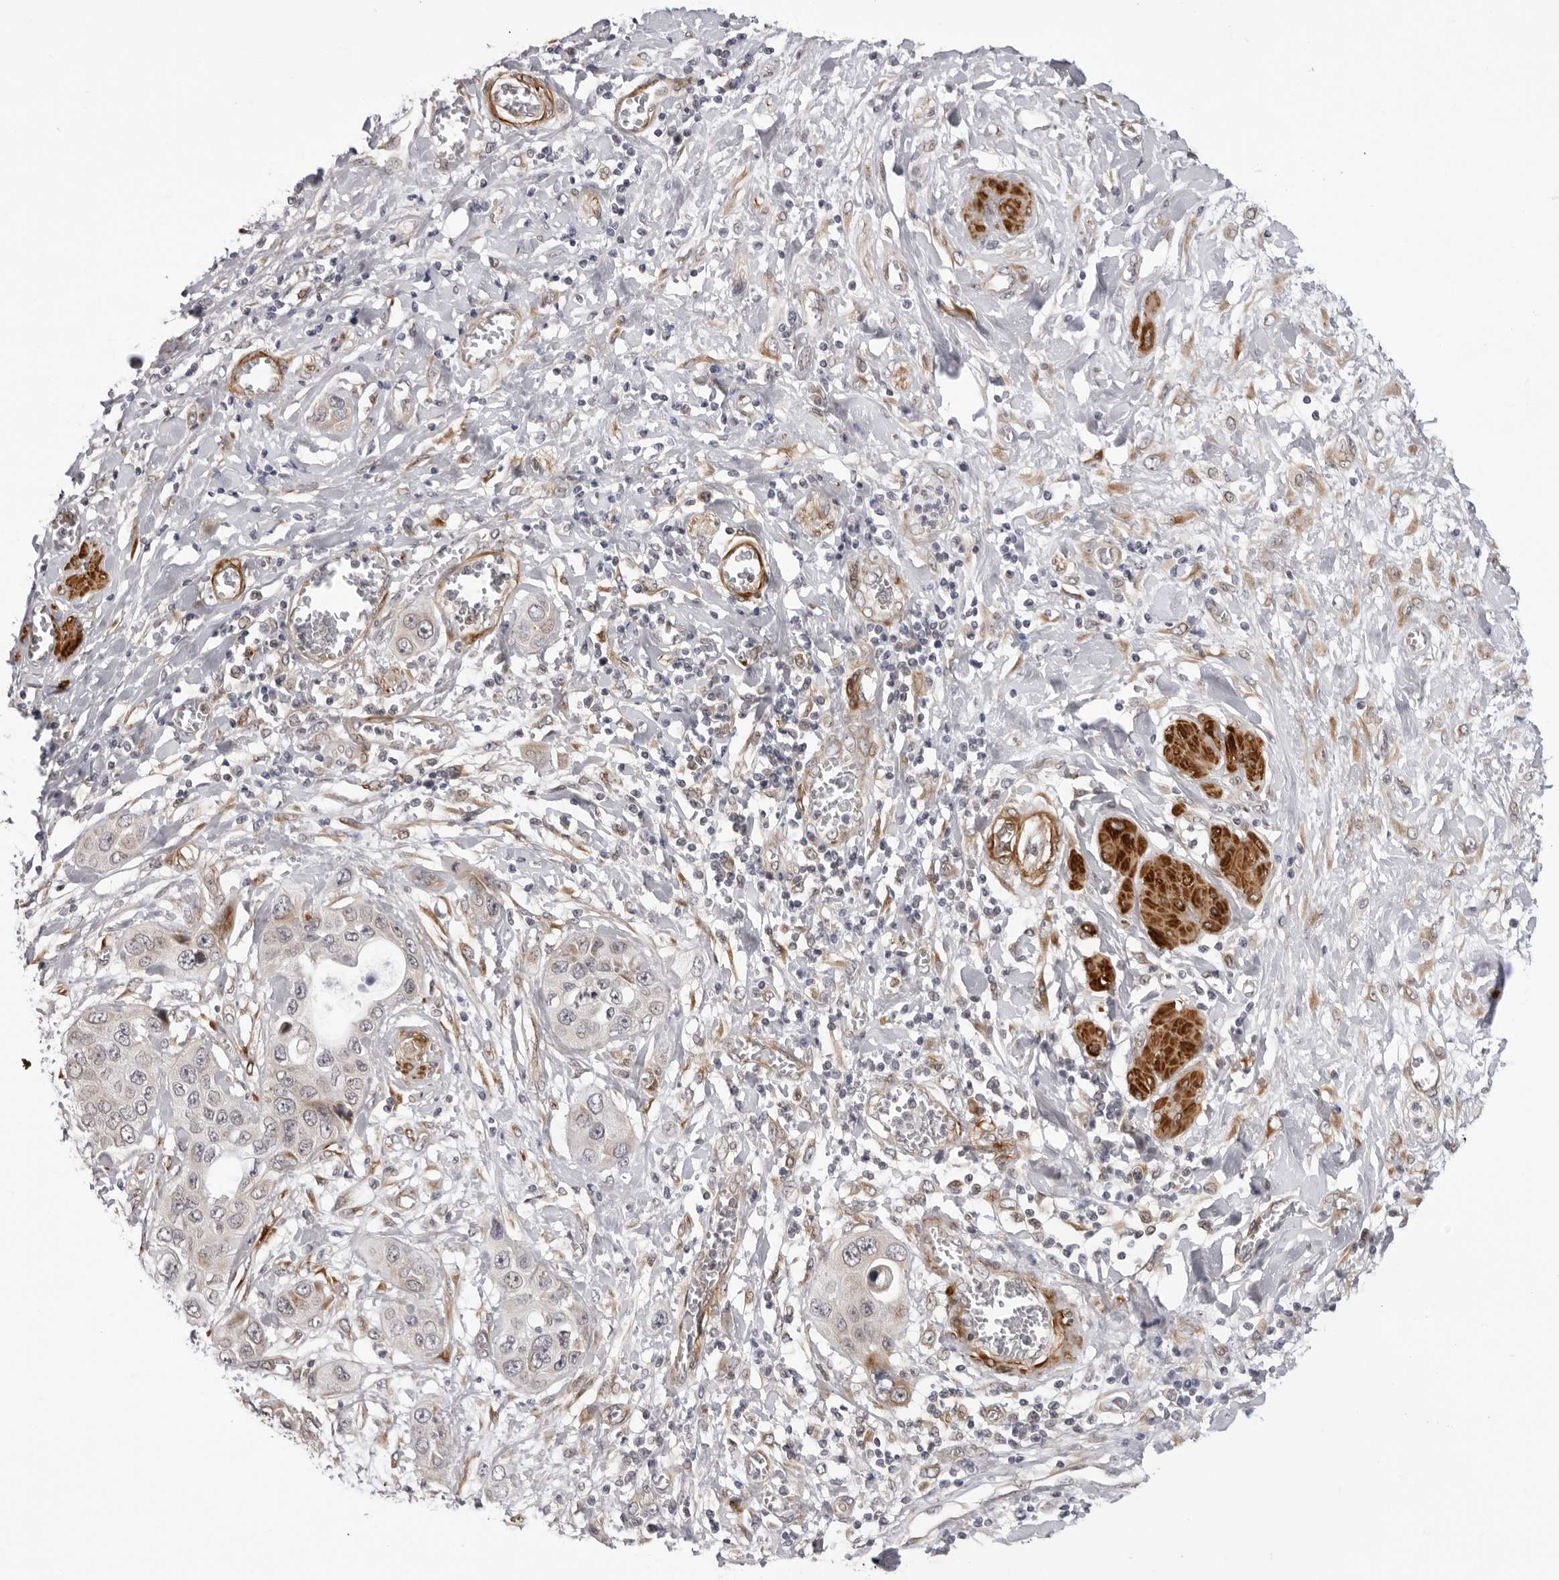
{"staining": {"intensity": "weak", "quantity": "<25%", "location": "cytoplasmic/membranous"}, "tissue": "pancreatic cancer", "cell_type": "Tumor cells", "image_type": "cancer", "snomed": [{"axis": "morphology", "description": "Adenocarcinoma, NOS"}, {"axis": "topography", "description": "Pancreas"}], "caption": "Tumor cells are negative for brown protein staining in adenocarcinoma (pancreatic).", "gene": "SRGAP2", "patient": {"sex": "female", "age": 70}}